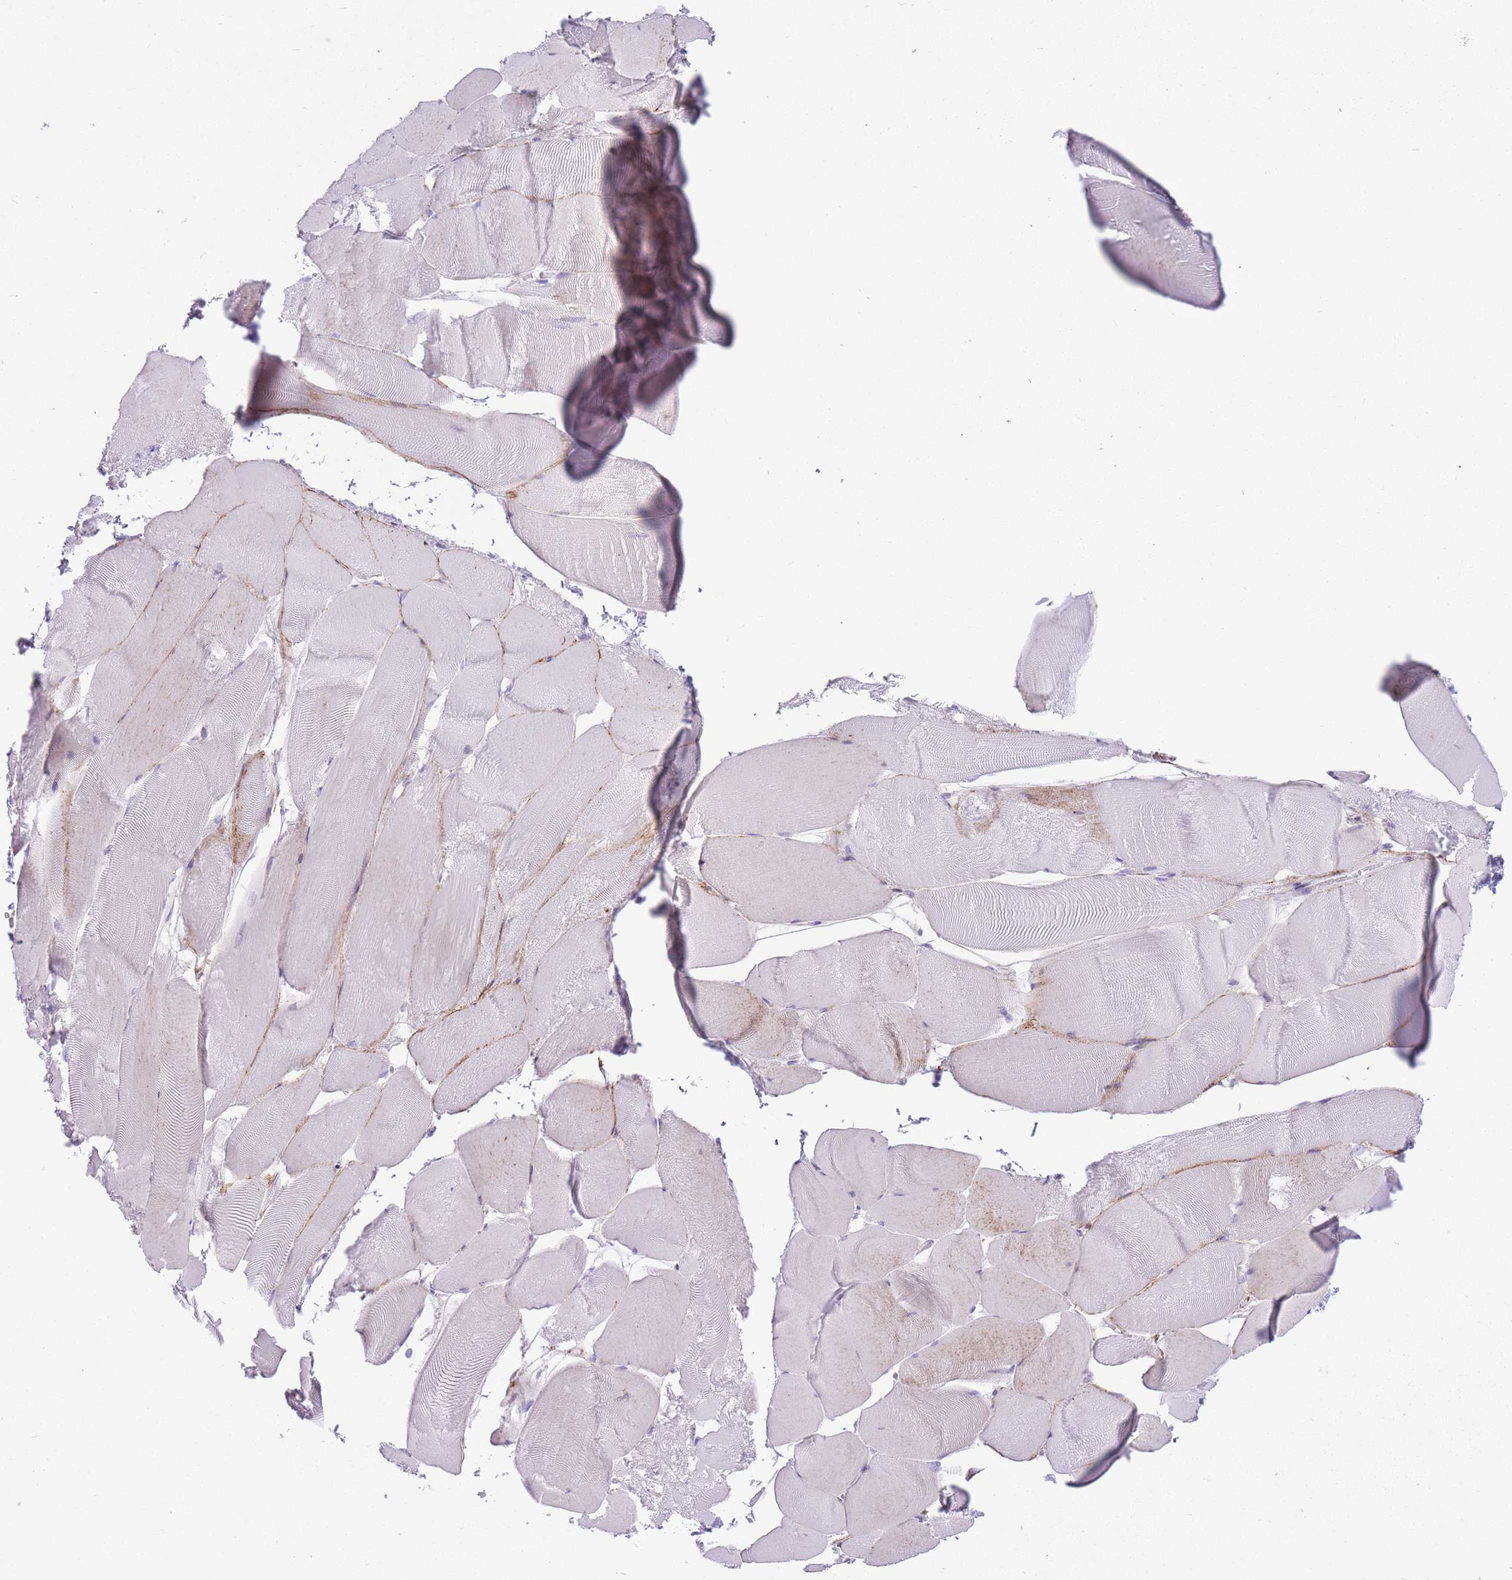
{"staining": {"intensity": "weak", "quantity": "<25%", "location": "cytoplasmic/membranous"}, "tissue": "skeletal muscle", "cell_type": "Myocytes", "image_type": "normal", "snomed": [{"axis": "morphology", "description": "Normal tissue, NOS"}, {"axis": "topography", "description": "Skeletal muscle"}], "caption": "Immunohistochemical staining of unremarkable skeletal muscle displays no significant staining in myocytes.", "gene": "B4GALT2", "patient": {"sex": "female", "age": 64}}